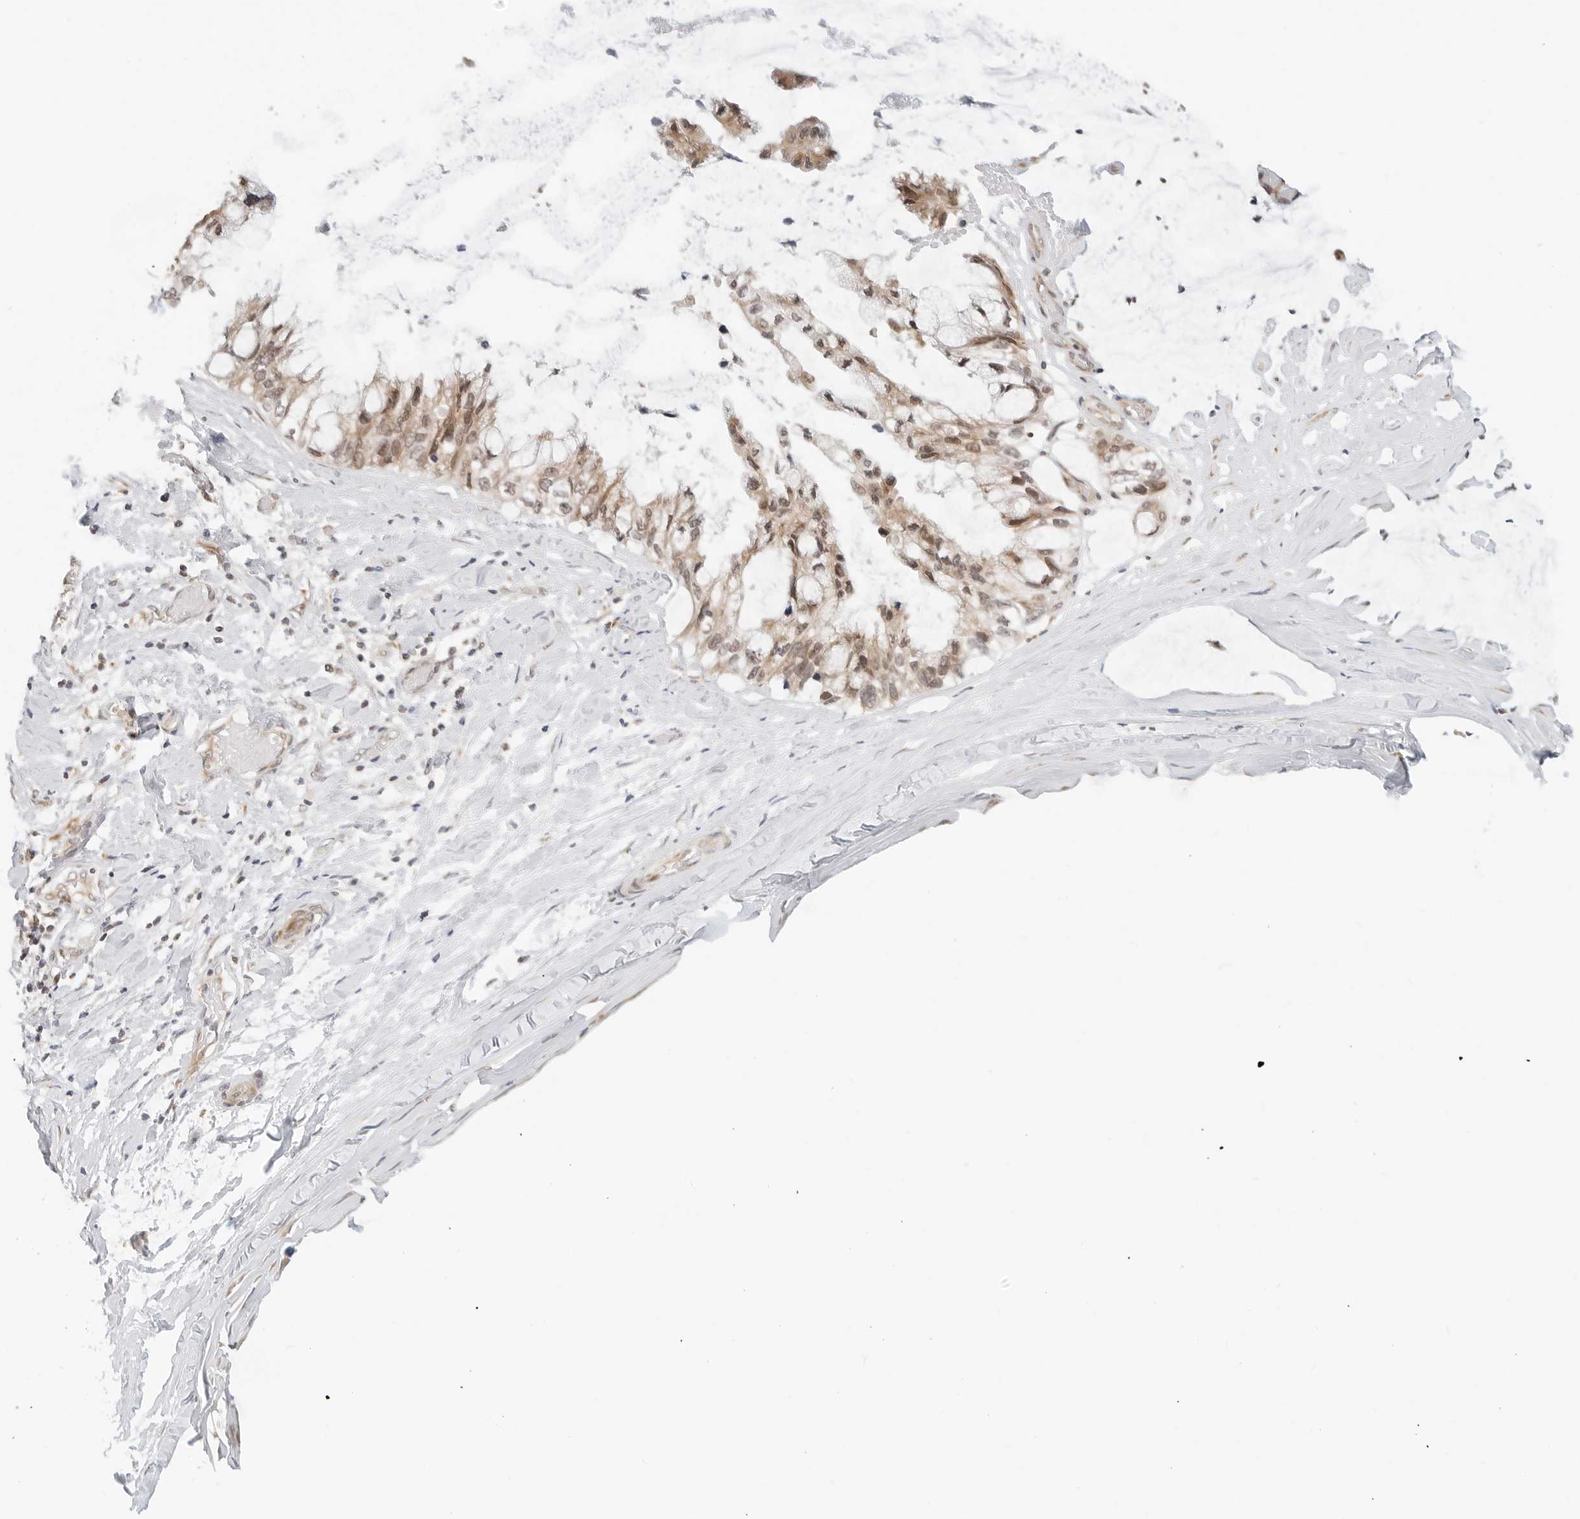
{"staining": {"intensity": "moderate", "quantity": ">75%", "location": "cytoplasmic/membranous,nuclear"}, "tissue": "ovarian cancer", "cell_type": "Tumor cells", "image_type": "cancer", "snomed": [{"axis": "morphology", "description": "Cystadenocarcinoma, mucinous, NOS"}, {"axis": "topography", "description": "Ovary"}], "caption": "Approximately >75% of tumor cells in ovarian cancer (mucinous cystadenocarcinoma) demonstrate moderate cytoplasmic/membranous and nuclear protein positivity as visualized by brown immunohistochemical staining.", "gene": "POLR3GL", "patient": {"sex": "female", "age": 39}}